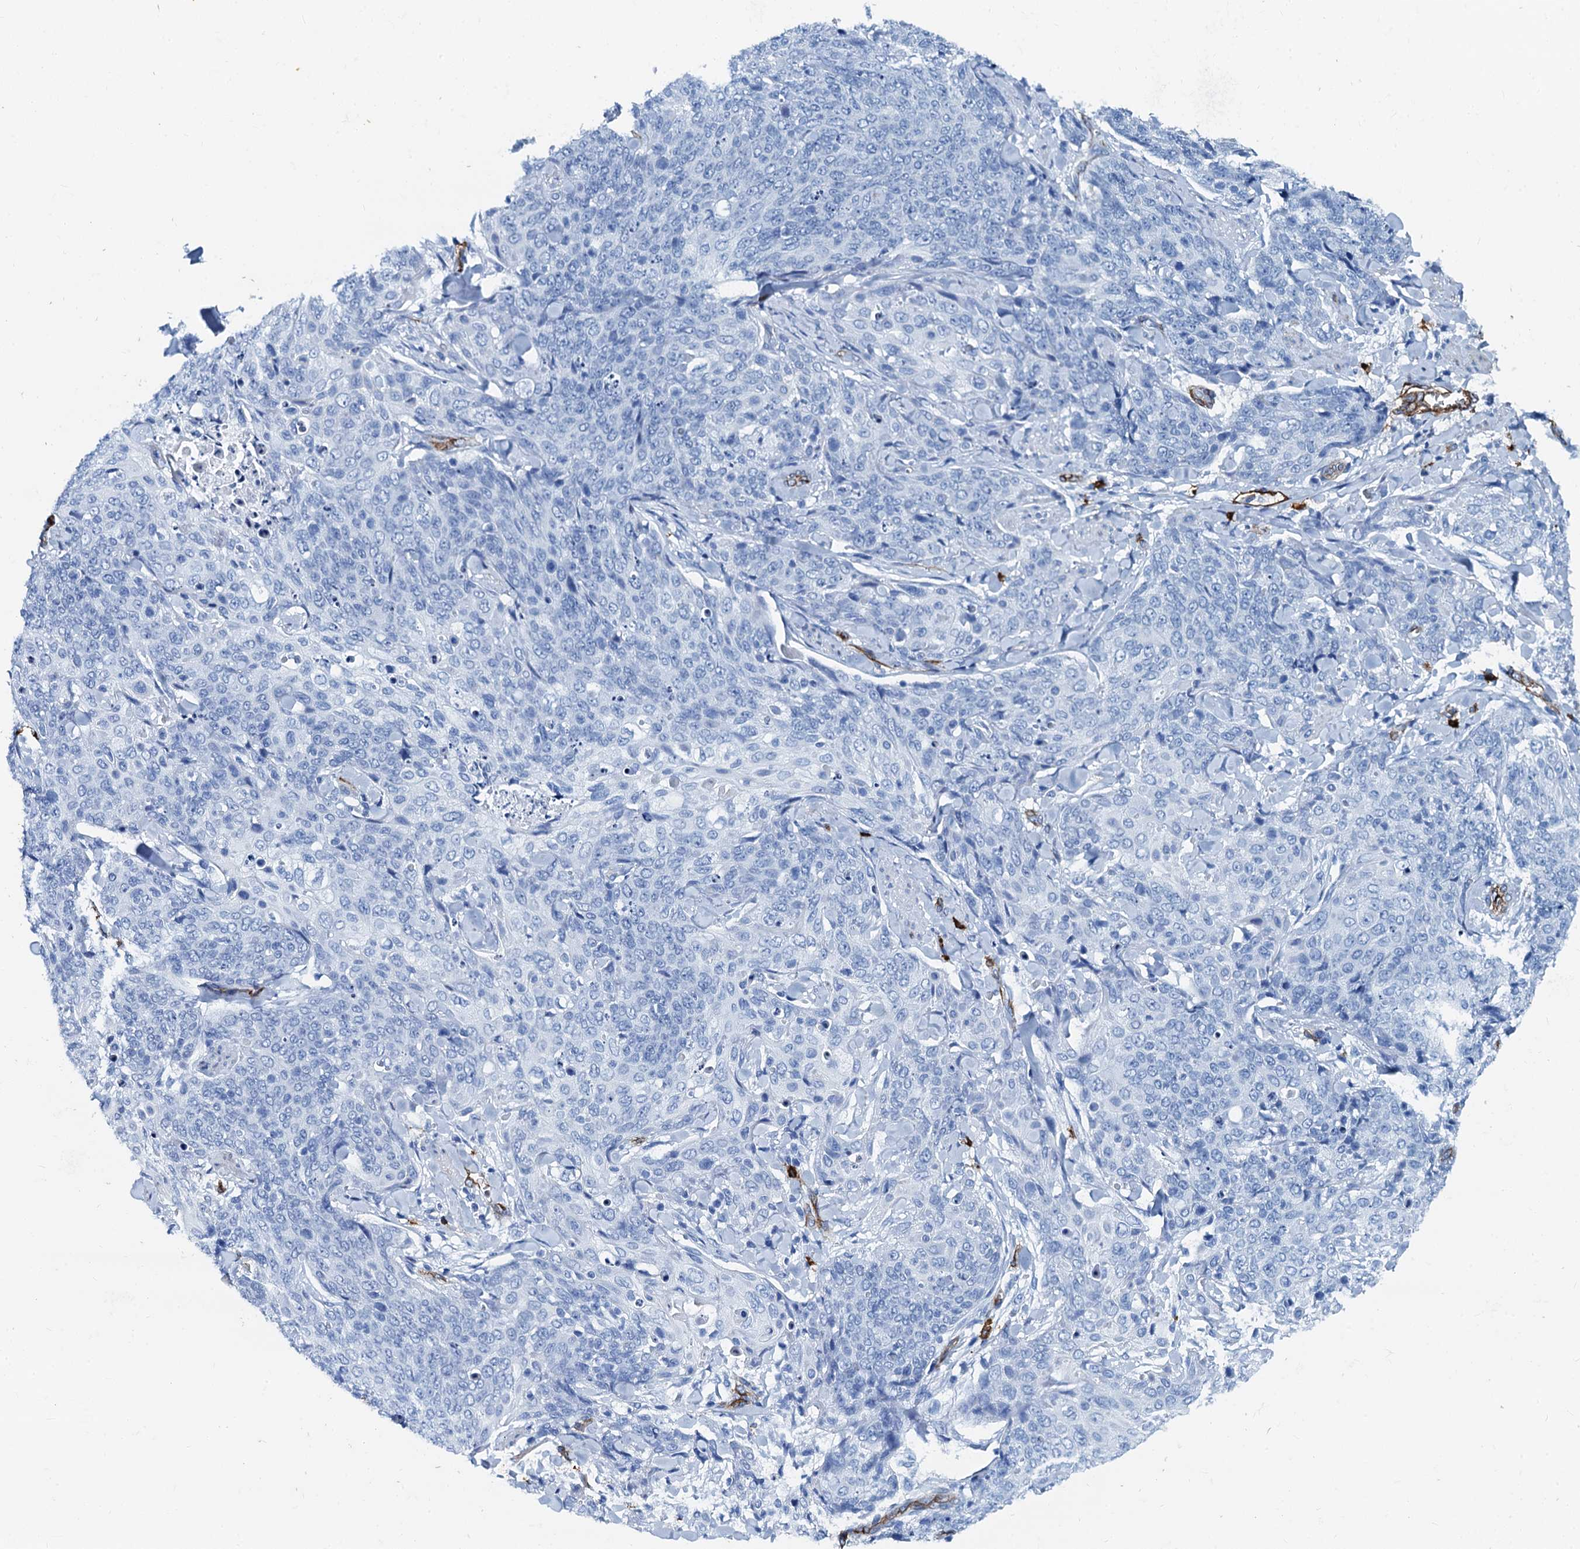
{"staining": {"intensity": "negative", "quantity": "none", "location": "none"}, "tissue": "skin cancer", "cell_type": "Tumor cells", "image_type": "cancer", "snomed": [{"axis": "morphology", "description": "Squamous cell carcinoma, NOS"}, {"axis": "topography", "description": "Skin"}, {"axis": "topography", "description": "Vulva"}], "caption": "DAB (3,3'-diaminobenzidine) immunohistochemical staining of human skin squamous cell carcinoma demonstrates no significant expression in tumor cells.", "gene": "CAVIN2", "patient": {"sex": "female", "age": 85}}